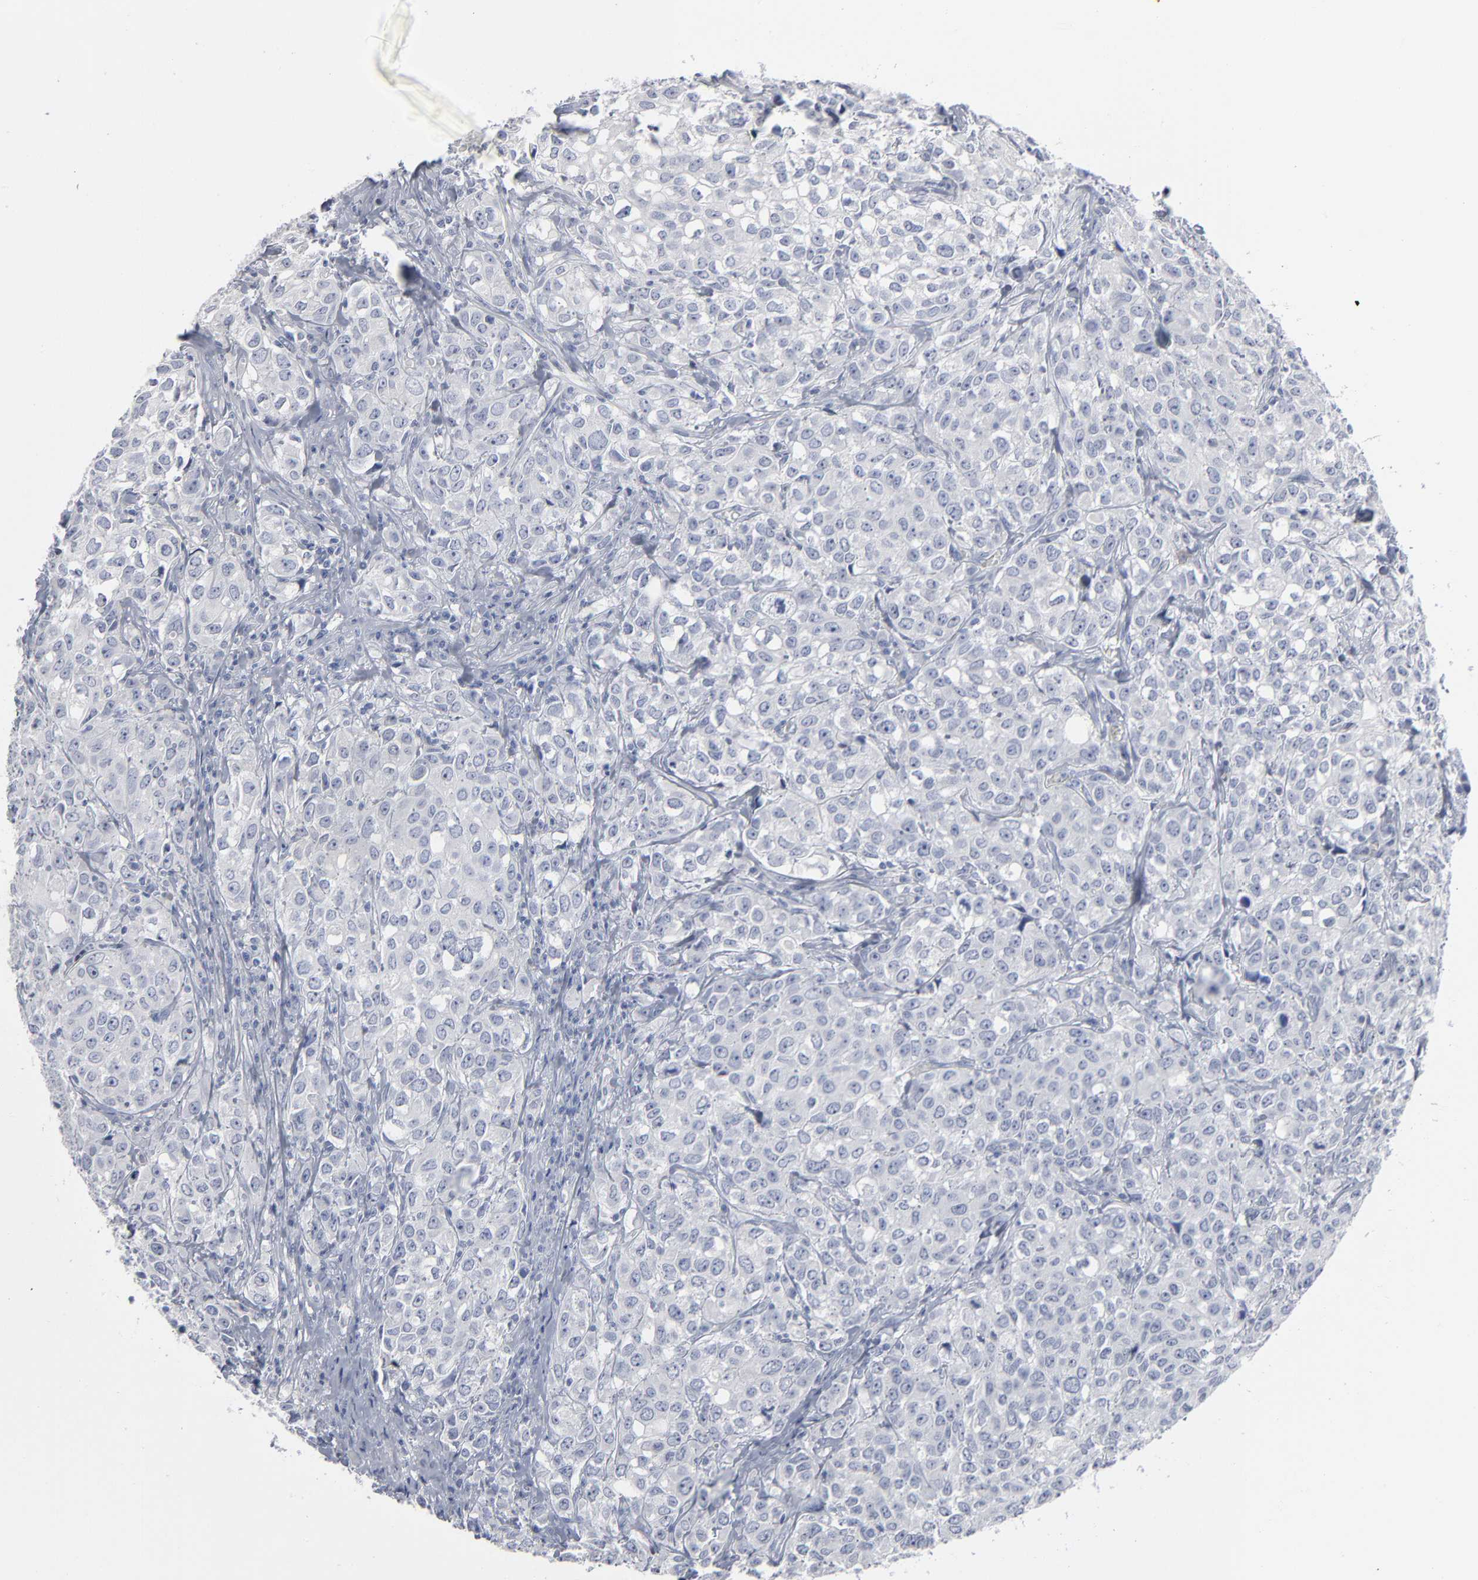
{"staining": {"intensity": "negative", "quantity": "none", "location": "none"}, "tissue": "urothelial cancer", "cell_type": "Tumor cells", "image_type": "cancer", "snomed": [{"axis": "morphology", "description": "Urothelial carcinoma, High grade"}, {"axis": "topography", "description": "Urinary bladder"}], "caption": "High-grade urothelial carcinoma was stained to show a protein in brown. There is no significant staining in tumor cells. (DAB (3,3'-diaminobenzidine) immunohistochemistry with hematoxylin counter stain).", "gene": "PAGE1", "patient": {"sex": "female", "age": 75}}